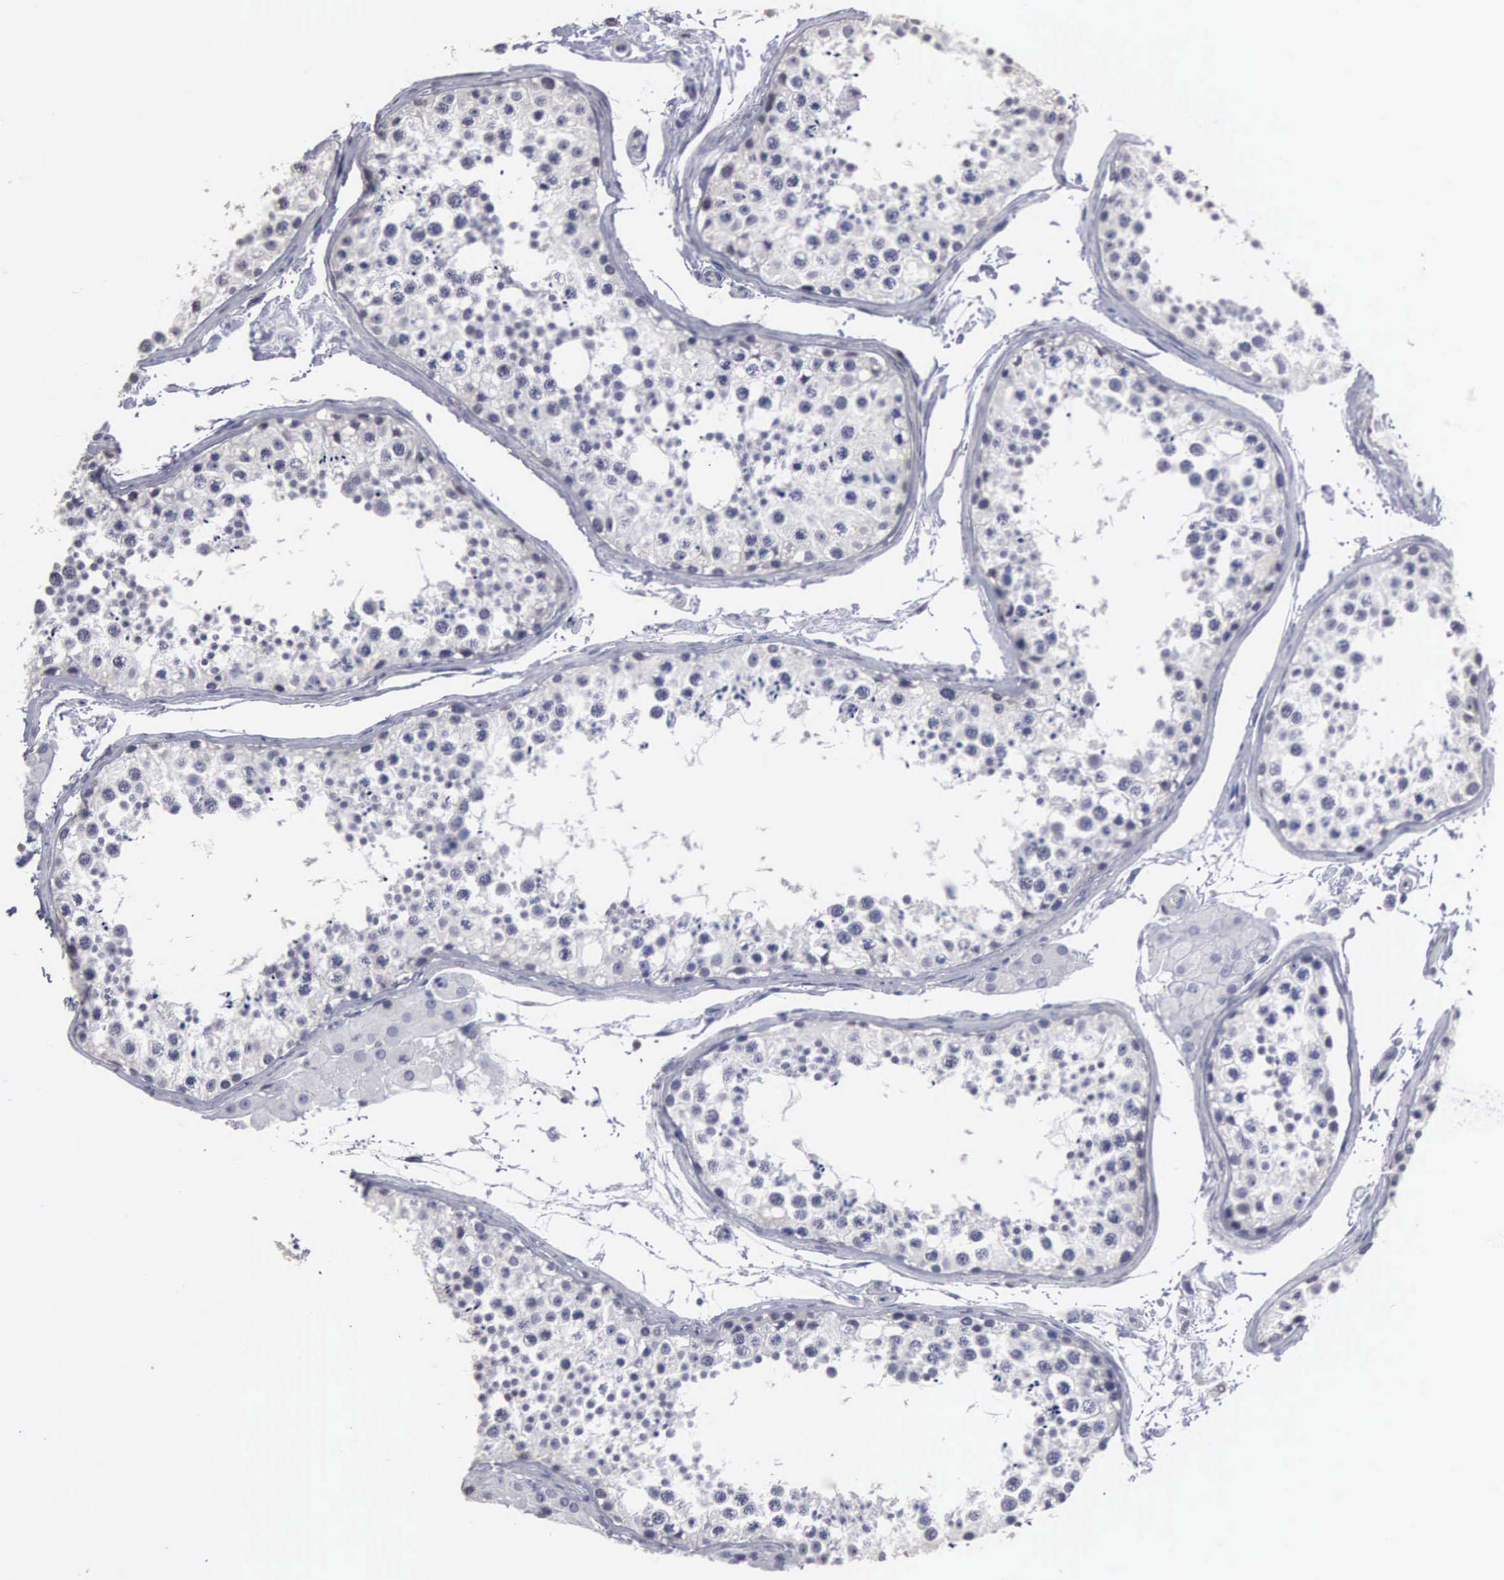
{"staining": {"intensity": "weak", "quantity": "<25%", "location": "nuclear"}, "tissue": "testis", "cell_type": "Cells in seminiferous ducts", "image_type": "normal", "snomed": [{"axis": "morphology", "description": "Normal tissue, NOS"}, {"axis": "topography", "description": "Testis"}], "caption": "IHC histopathology image of normal testis: testis stained with DAB (3,3'-diaminobenzidine) demonstrates no significant protein staining in cells in seminiferous ducts.", "gene": "UPB1", "patient": {"sex": "male", "age": 57}}